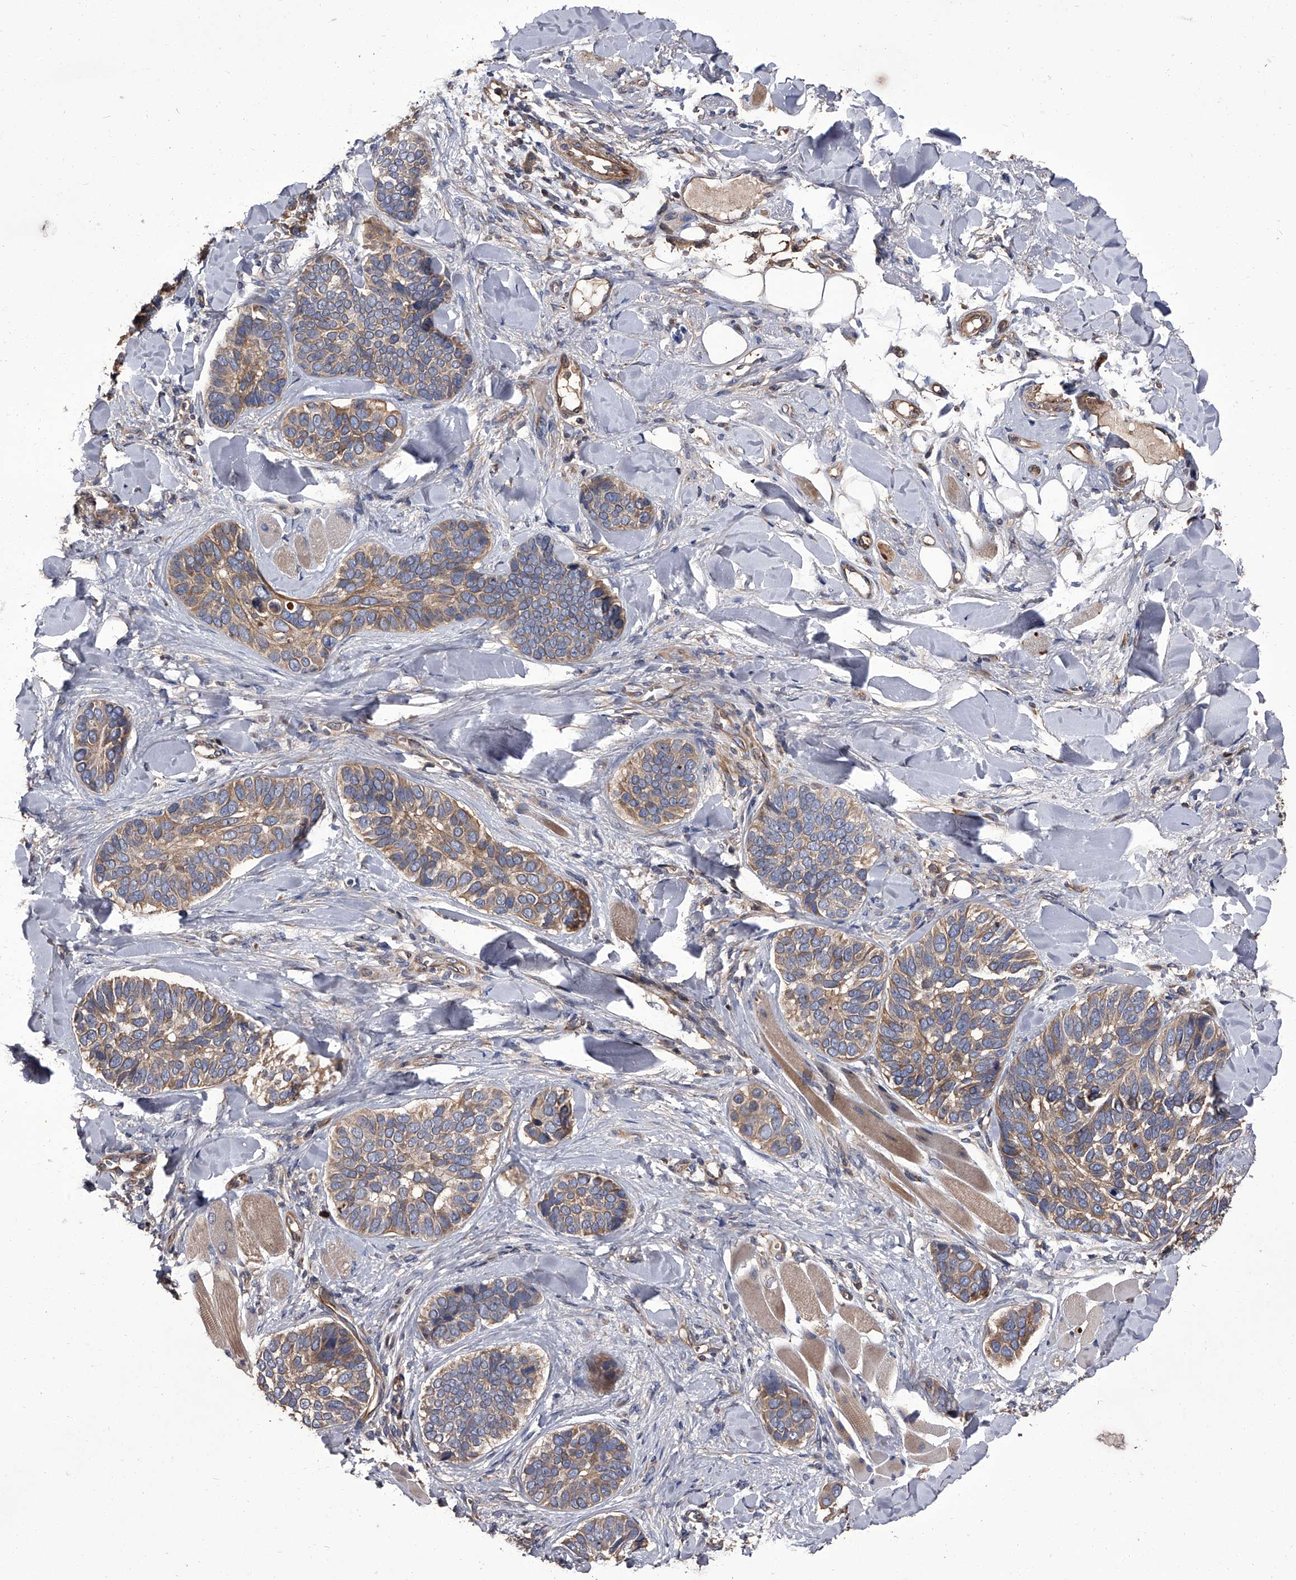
{"staining": {"intensity": "moderate", "quantity": ">75%", "location": "cytoplasmic/membranous"}, "tissue": "skin cancer", "cell_type": "Tumor cells", "image_type": "cancer", "snomed": [{"axis": "morphology", "description": "Basal cell carcinoma"}, {"axis": "topography", "description": "Skin"}], "caption": "Immunohistochemical staining of skin cancer (basal cell carcinoma) demonstrates moderate cytoplasmic/membranous protein expression in about >75% of tumor cells.", "gene": "STK36", "patient": {"sex": "male", "age": 62}}